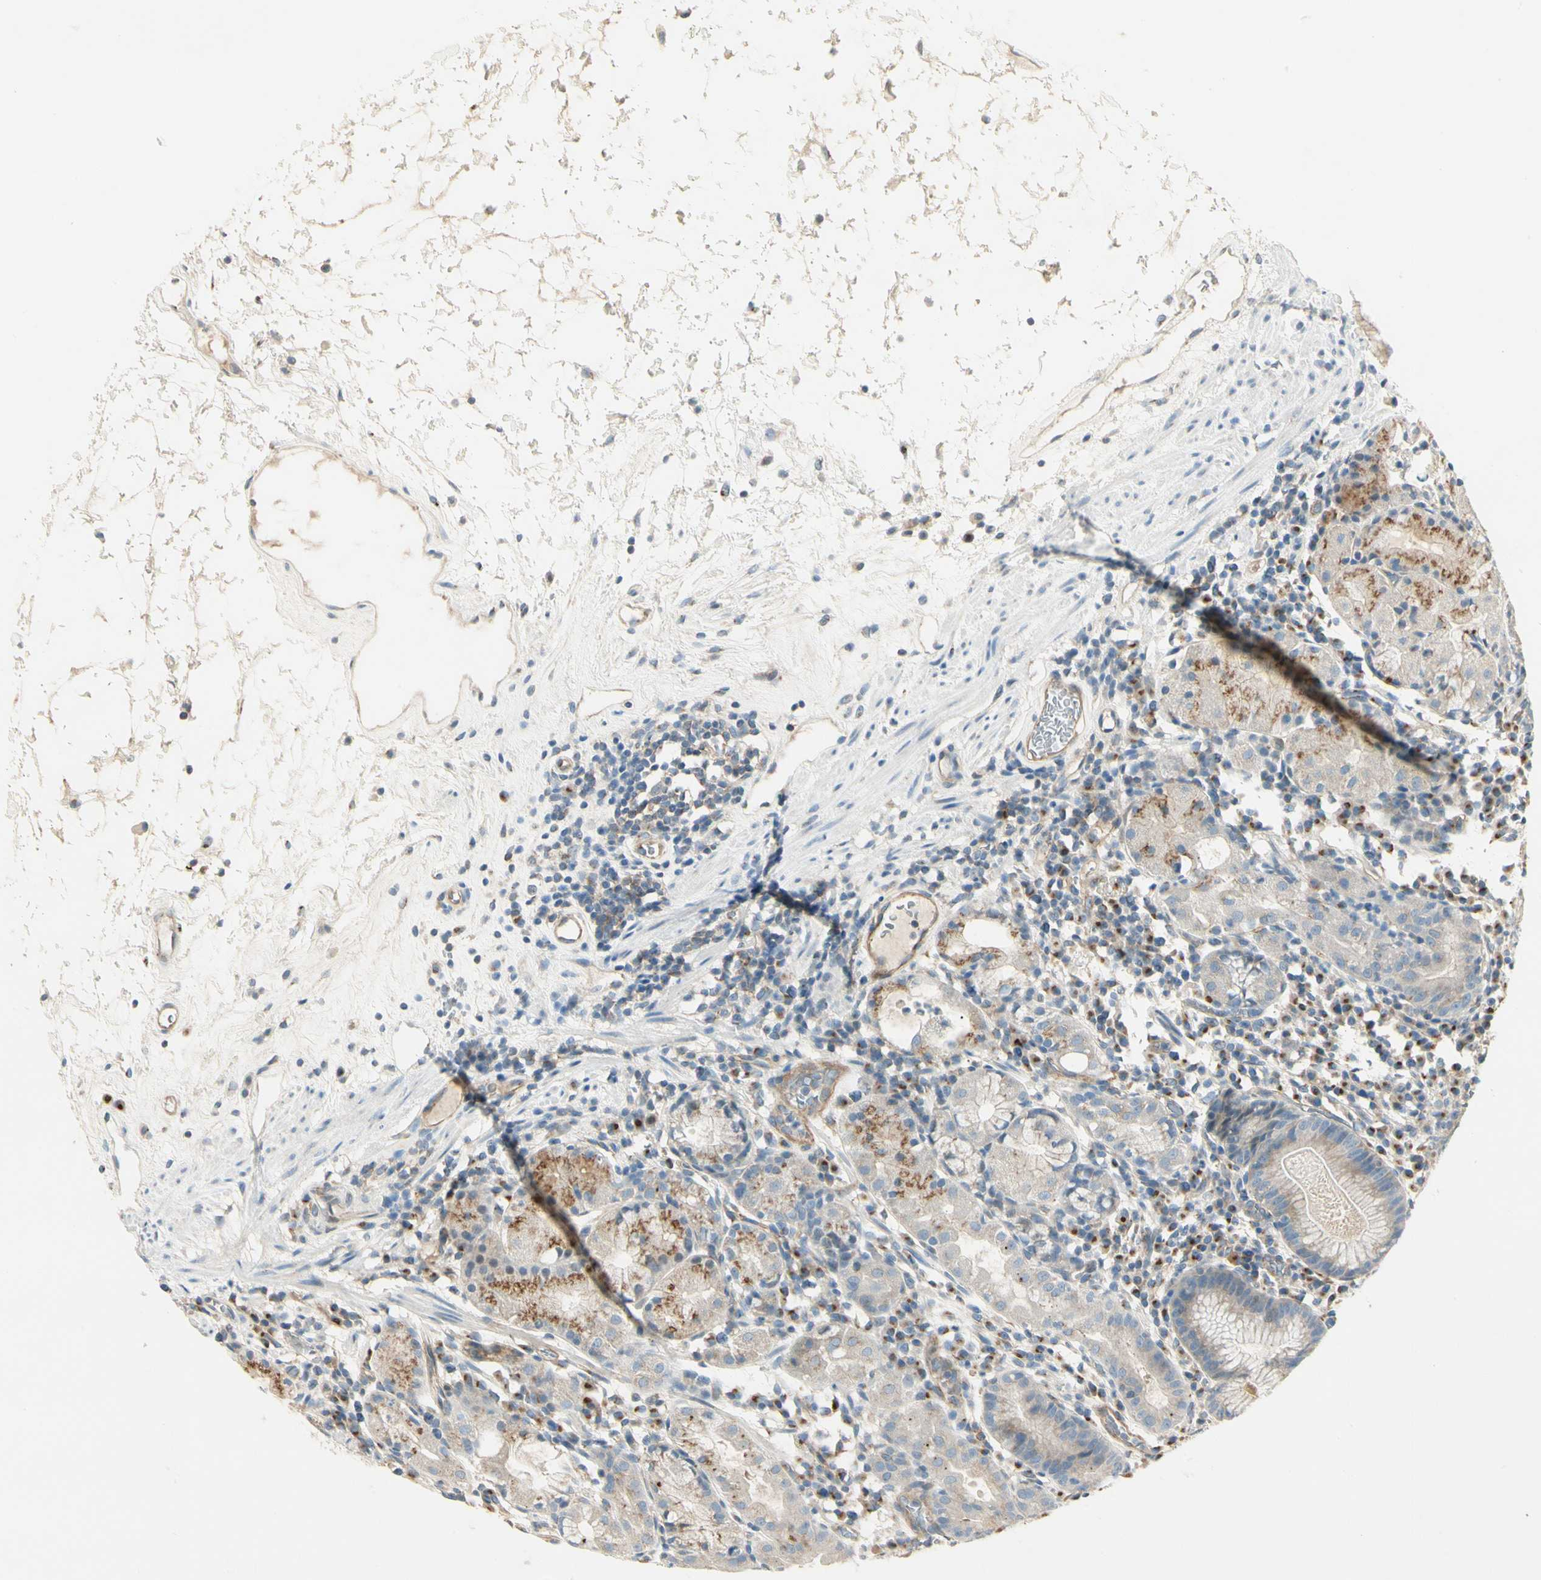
{"staining": {"intensity": "weak", "quantity": "25%-75%", "location": "cytoplasmic/membranous"}, "tissue": "stomach", "cell_type": "Glandular cells", "image_type": "normal", "snomed": [{"axis": "morphology", "description": "Normal tissue, NOS"}, {"axis": "topography", "description": "Stomach"}, {"axis": "topography", "description": "Stomach, lower"}], "caption": "A high-resolution photomicrograph shows immunohistochemistry (IHC) staining of unremarkable stomach, which reveals weak cytoplasmic/membranous staining in about 25%-75% of glandular cells.", "gene": "ABCA3", "patient": {"sex": "female", "age": 75}}